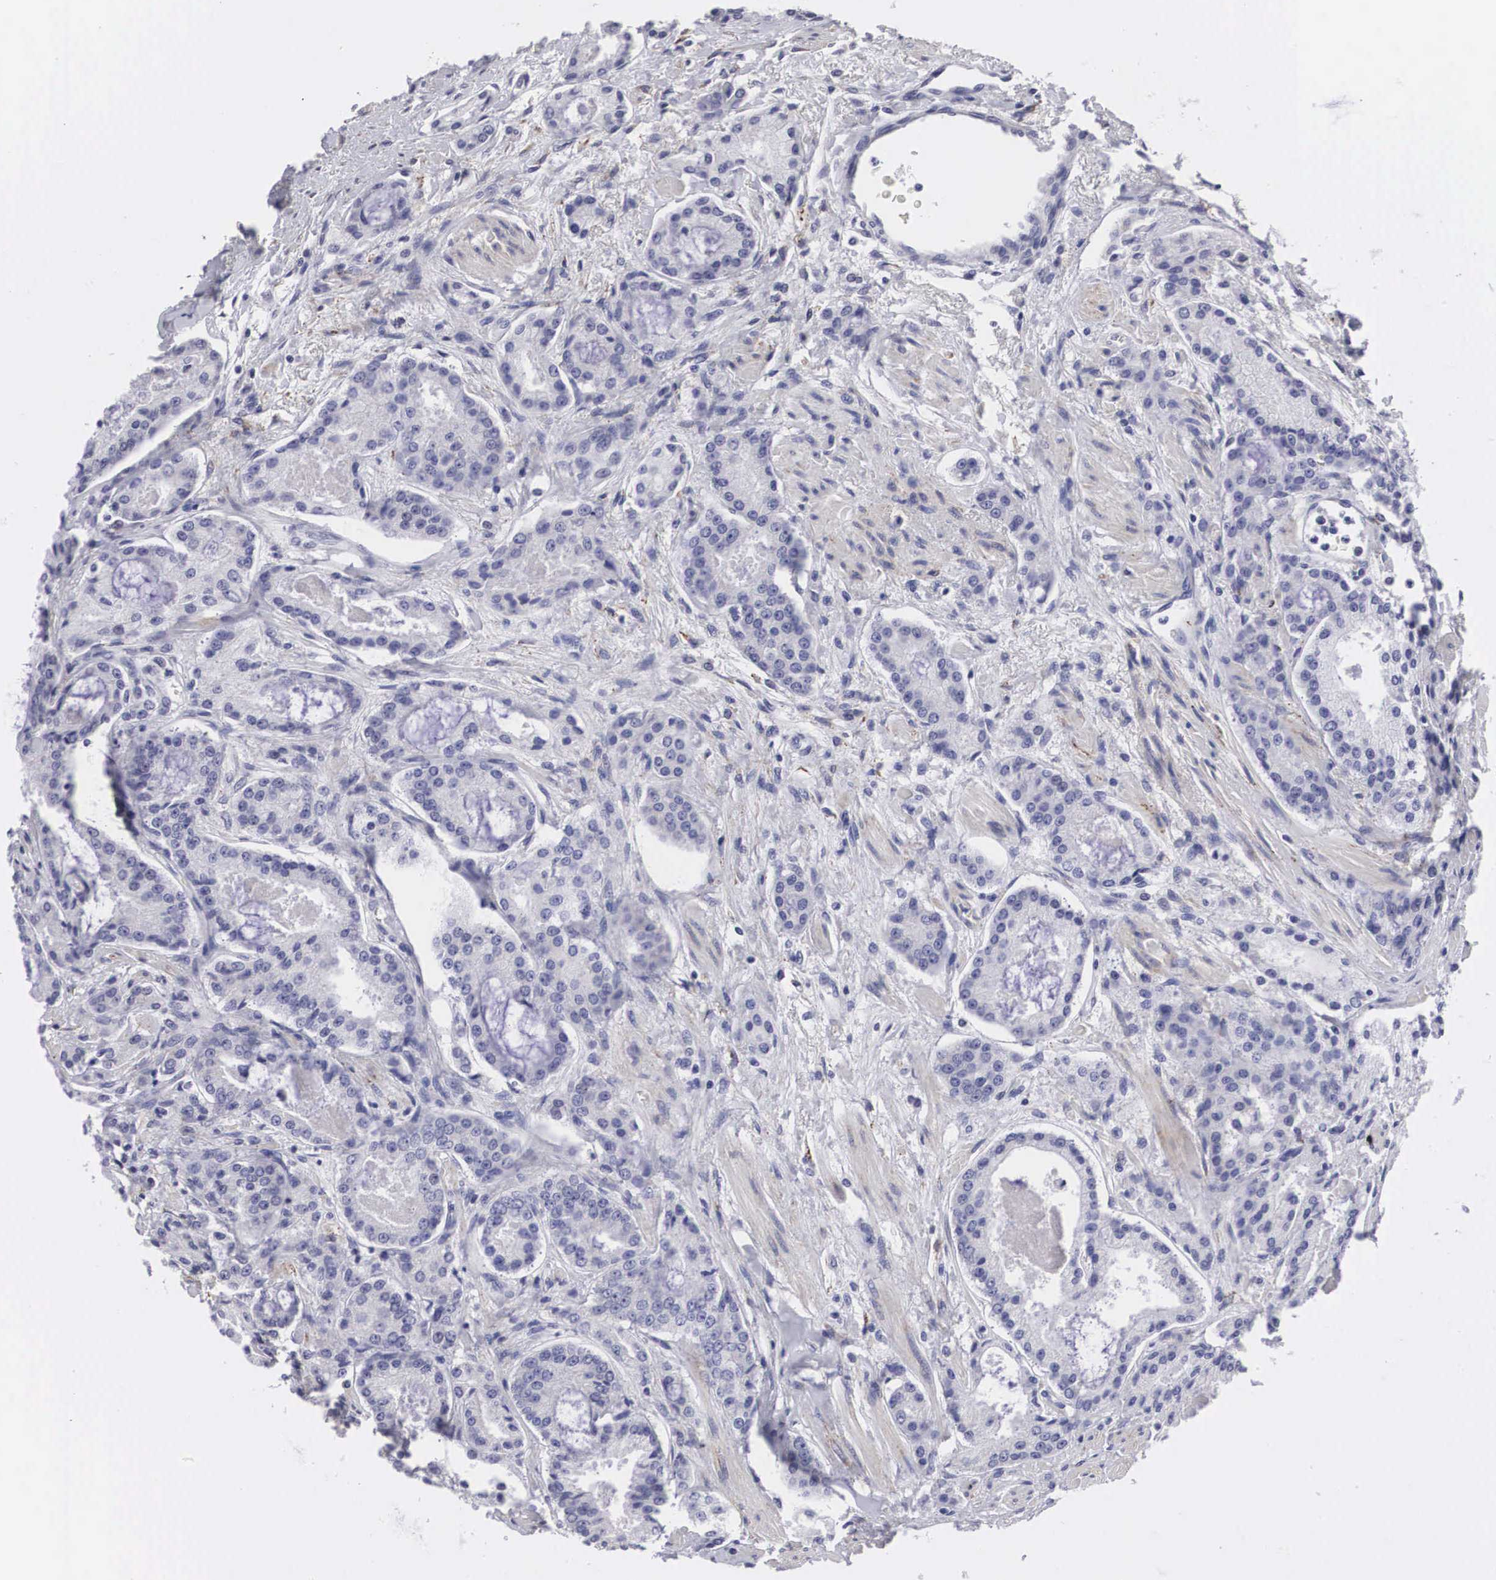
{"staining": {"intensity": "negative", "quantity": "none", "location": "none"}, "tissue": "prostate cancer", "cell_type": "Tumor cells", "image_type": "cancer", "snomed": [{"axis": "morphology", "description": "Adenocarcinoma, Medium grade"}, {"axis": "topography", "description": "Prostate"}], "caption": "Immunohistochemistry photomicrograph of neoplastic tissue: prostate cancer stained with DAB (3,3'-diaminobenzidine) reveals no significant protein staining in tumor cells.", "gene": "ARMCX3", "patient": {"sex": "male", "age": 72}}